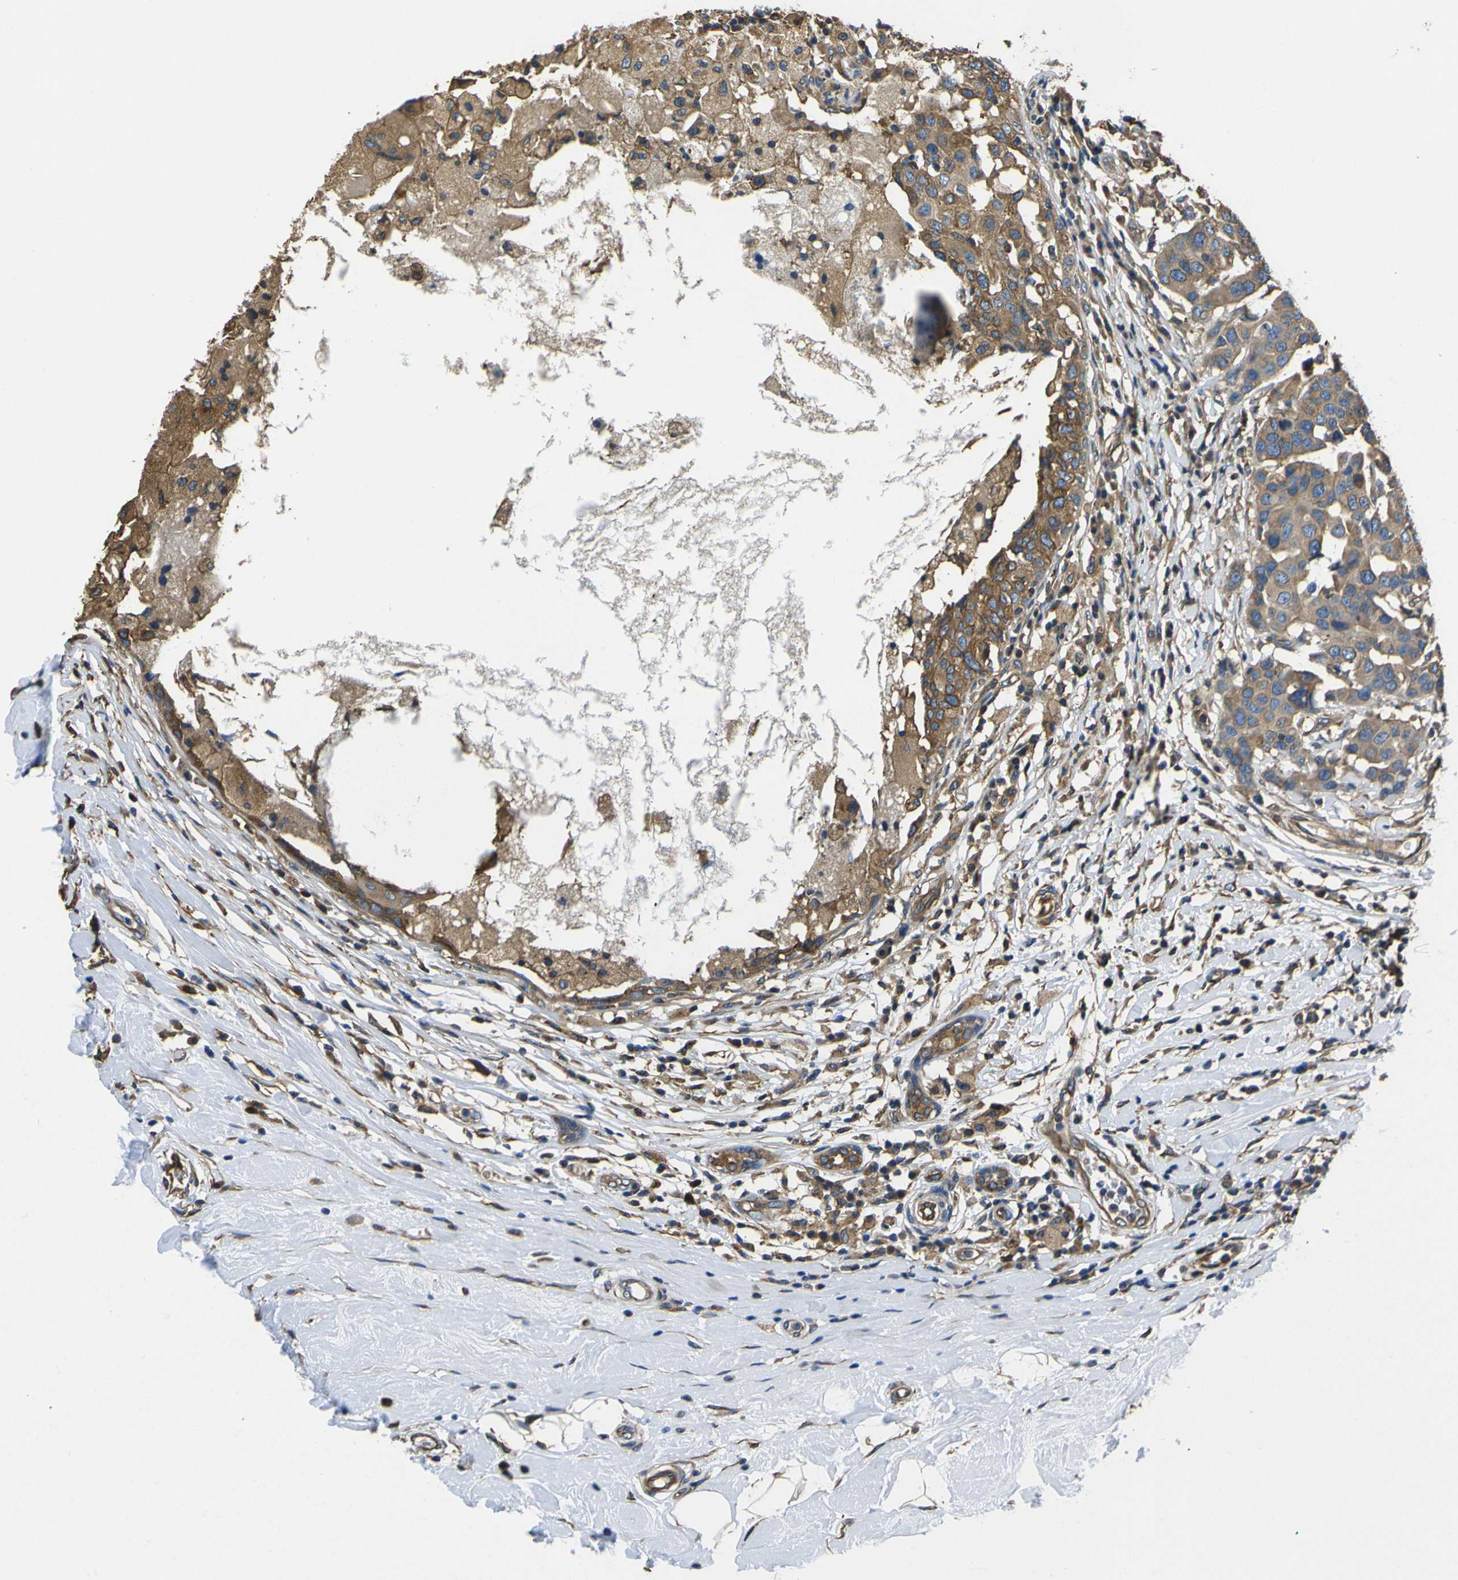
{"staining": {"intensity": "moderate", "quantity": ">75%", "location": "cytoplasmic/membranous"}, "tissue": "breast cancer", "cell_type": "Tumor cells", "image_type": "cancer", "snomed": [{"axis": "morphology", "description": "Duct carcinoma"}, {"axis": "topography", "description": "Breast"}], "caption": "An image of human infiltrating ductal carcinoma (breast) stained for a protein reveals moderate cytoplasmic/membranous brown staining in tumor cells. (DAB IHC with brightfield microscopy, high magnification).", "gene": "TUBB", "patient": {"sex": "female", "age": 27}}